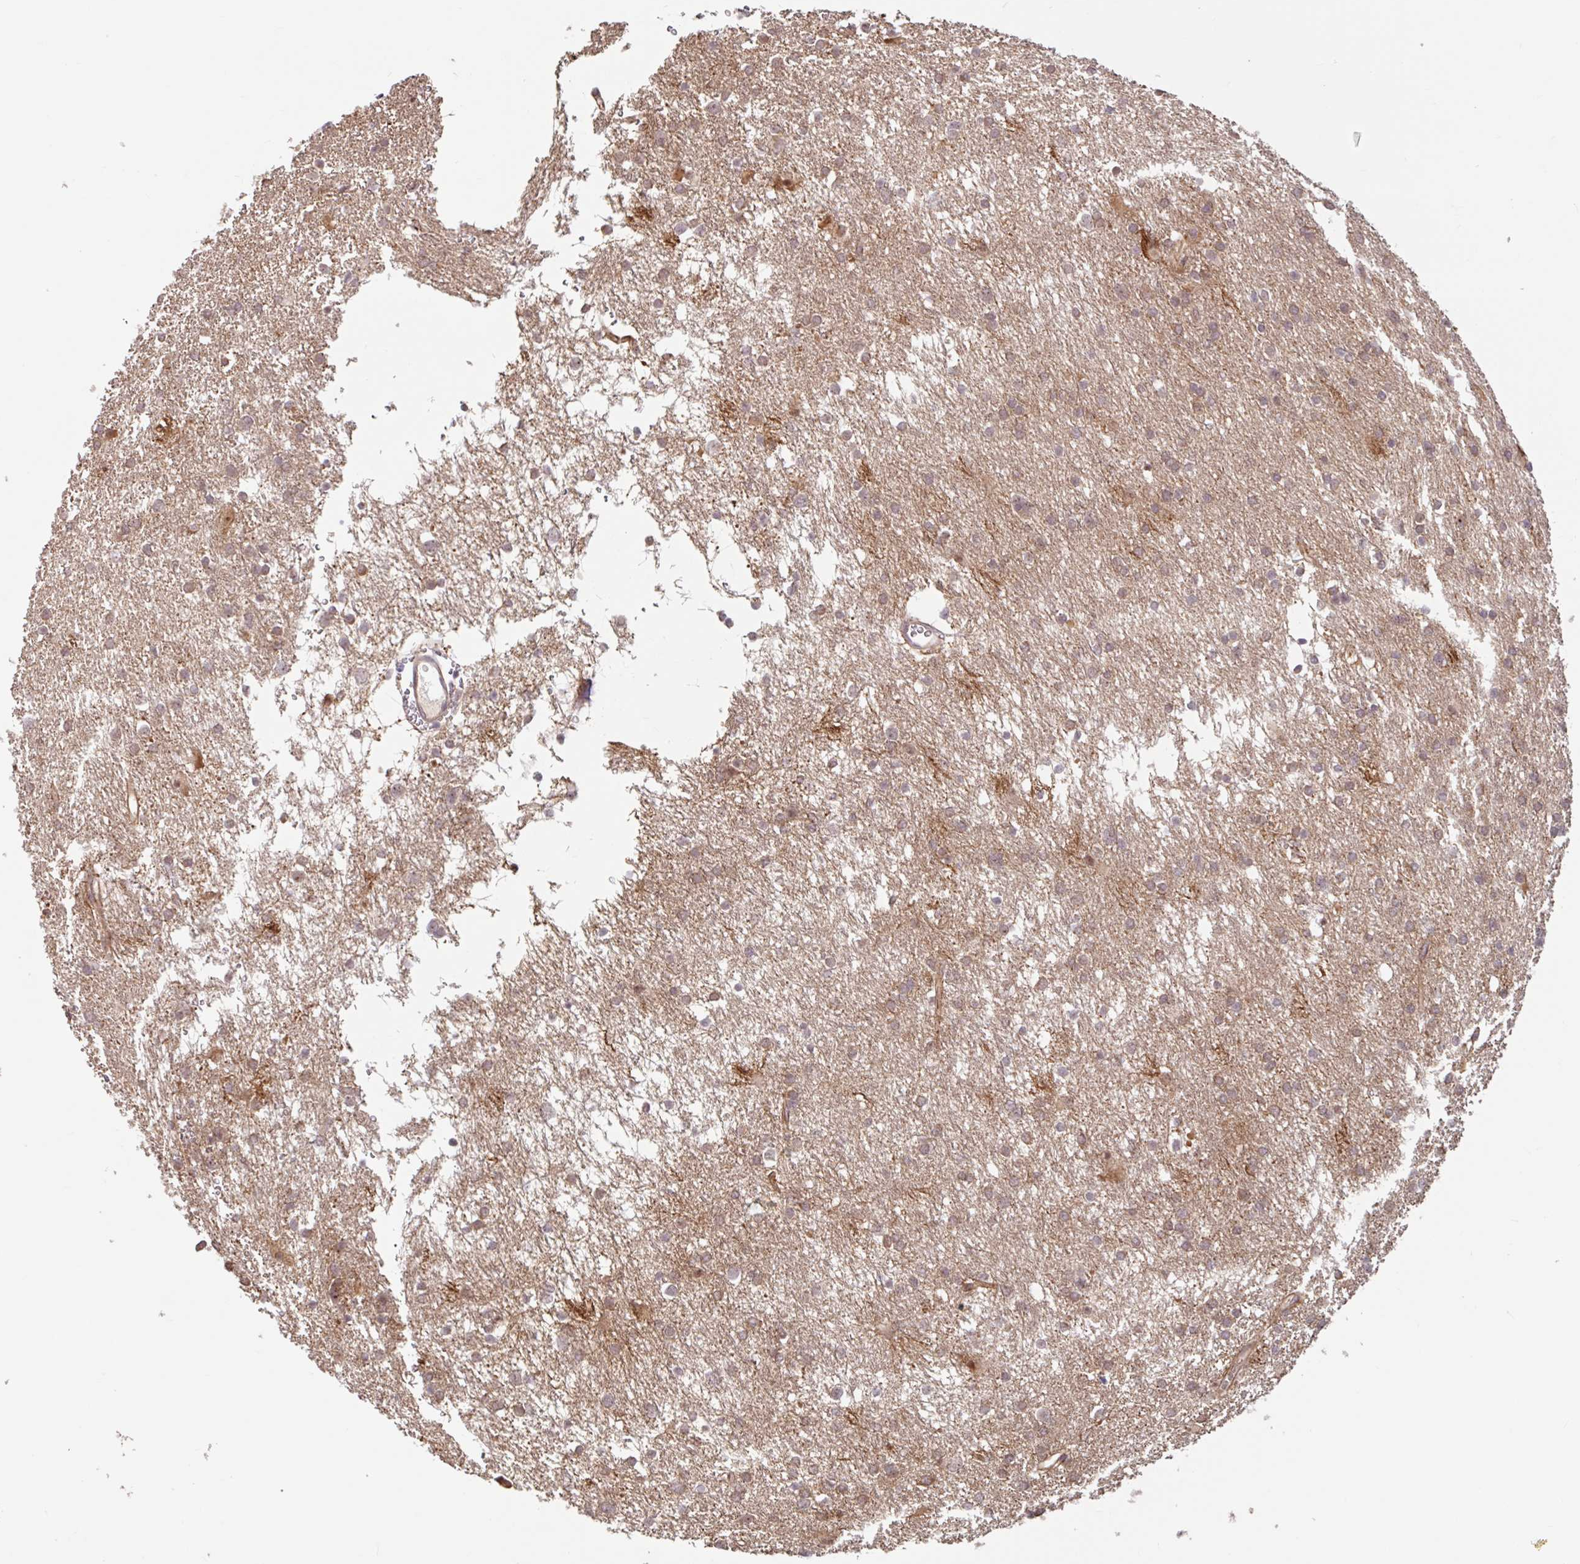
{"staining": {"intensity": "weak", "quantity": "25%-75%", "location": "cytoplasmic/membranous"}, "tissue": "glioma", "cell_type": "Tumor cells", "image_type": "cancer", "snomed": [{"axis": "morphology", "description": "Glioma, malignant, Low grade"}, {"axis": "topography", "description": "Brain"}], "caption": "Immunohistochemical staining of glioma demonstrates weak cytoplasmic/membranous protein expression in about 25%-75% of tumor cells.", "gene": "STYXL1", "patient": {"sex": "female", "age": 32}}